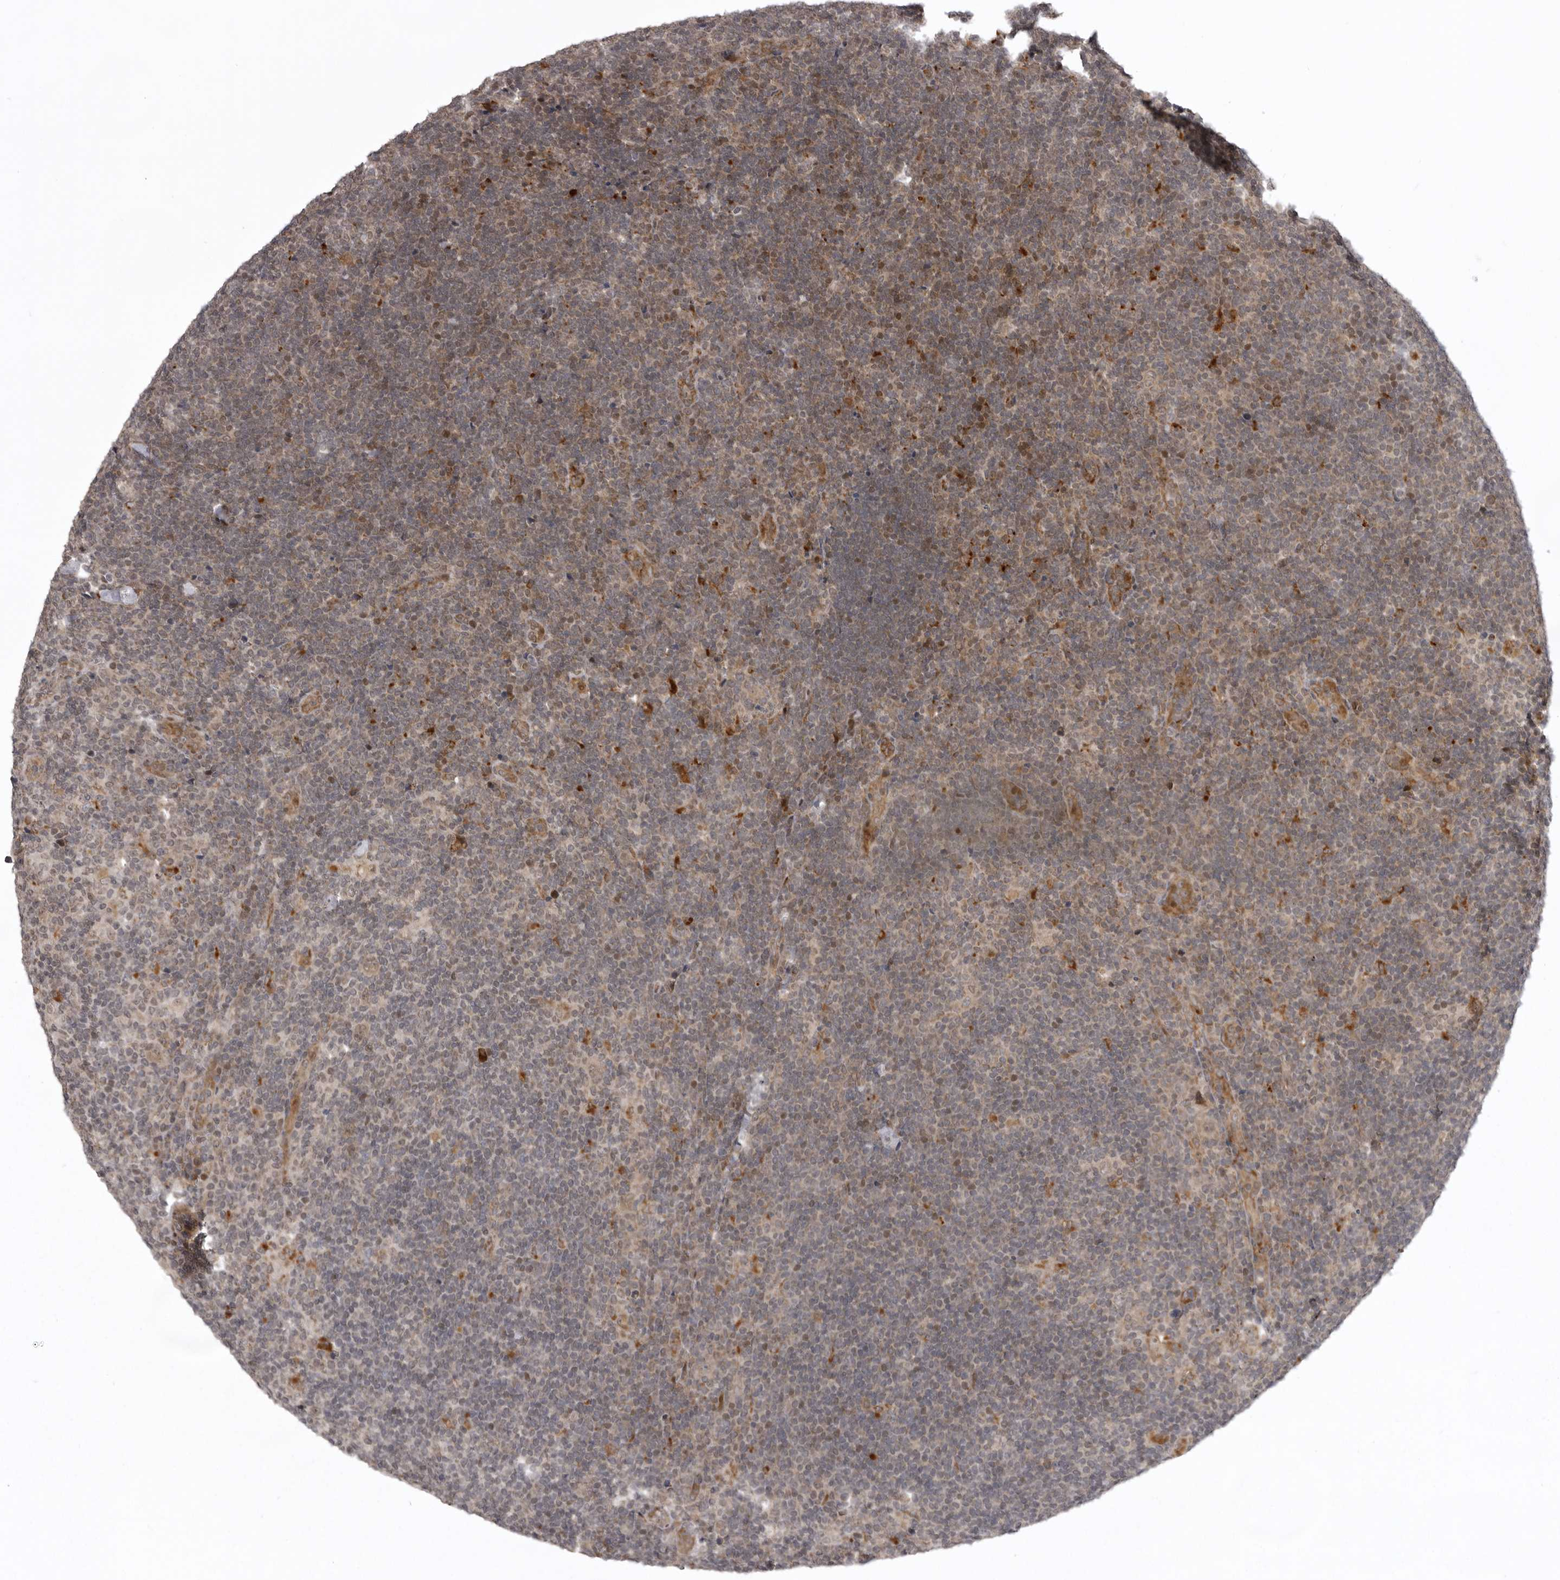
{"staining": {"intensity": "moderate", "quantity": ">75%", "location": "cytoplasmic/membranous"}, "tissue": "lymphoma", "cell_type": "Tumor cells", "image_type": "cancer", "snomed": [{"axis": "morphology", "description": "Hodgkin's disease, NOS"}, {"axis": "topography", "description": "Lymph node"}], "caption": "Immunohistochemistry histopathology image of neoplastic tissue: human Hodgkin's disease stained using immunohistochemistry (IHC) demonstrates medium levels of moderate protein expression localized specifically in the cytoplasmic/membranous of tumor cells, appearing as a cytoplasmic/membranous brown color.", "gene": "C1orf109", "patient": {"sex": "female", "age": 57}}